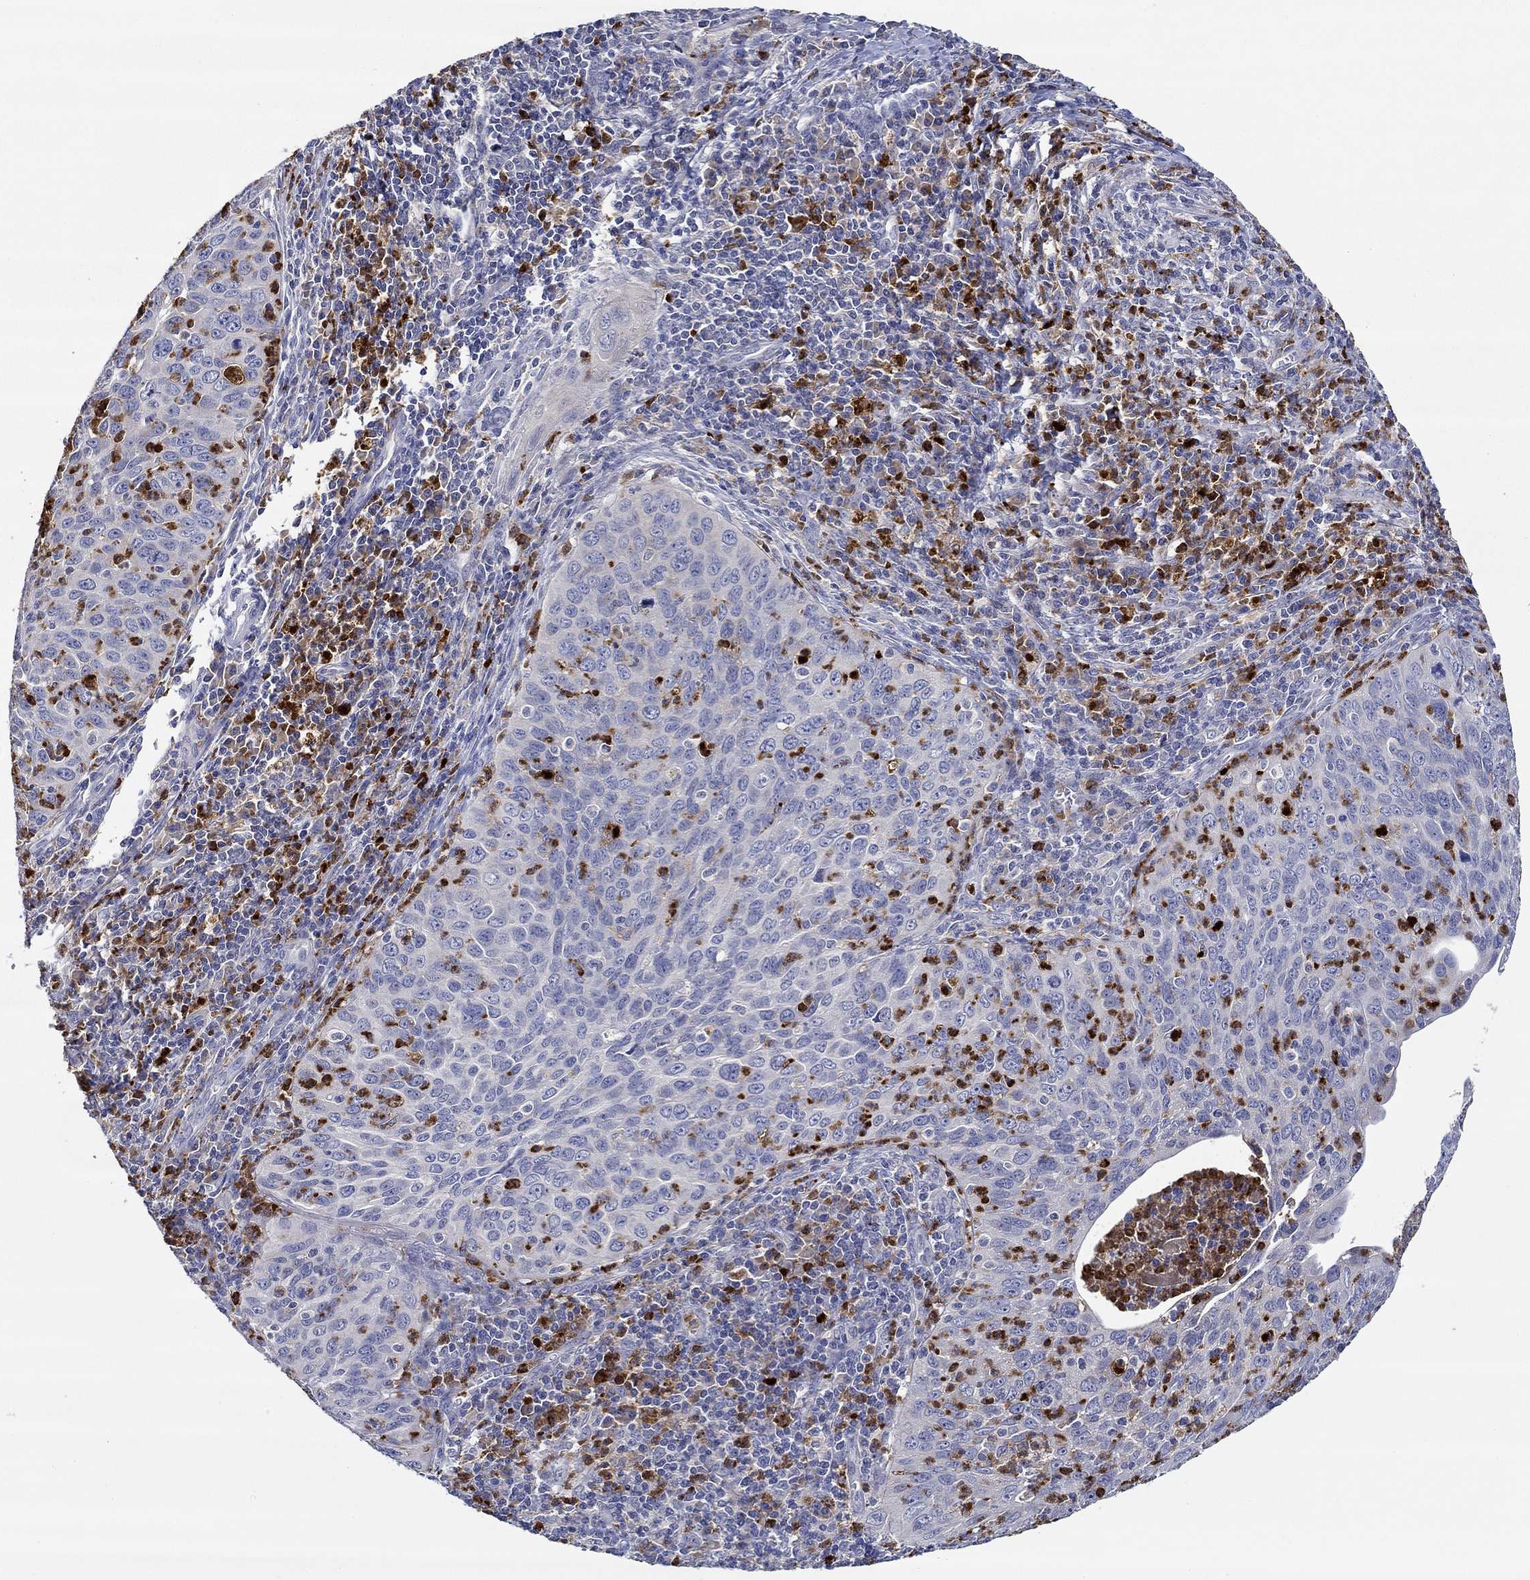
{"staining": {"intensity": "negative", "quantity": "none", "location": "none"}, "tissue": "cervical cancer", "cell_type": "Tumor cells", "image_type": "cancer", "snomed": [{"axis": "morphology", "description": "Squamous cell carcinoma, NOS"}, {"axis": "topography", "description": "Cervix"}], "caption": "Tumor cells show no significant staining in cervical squamous cell carcinoma.", "gene": "CHIT1", "patient": {"sex": "female", "age": 26}}